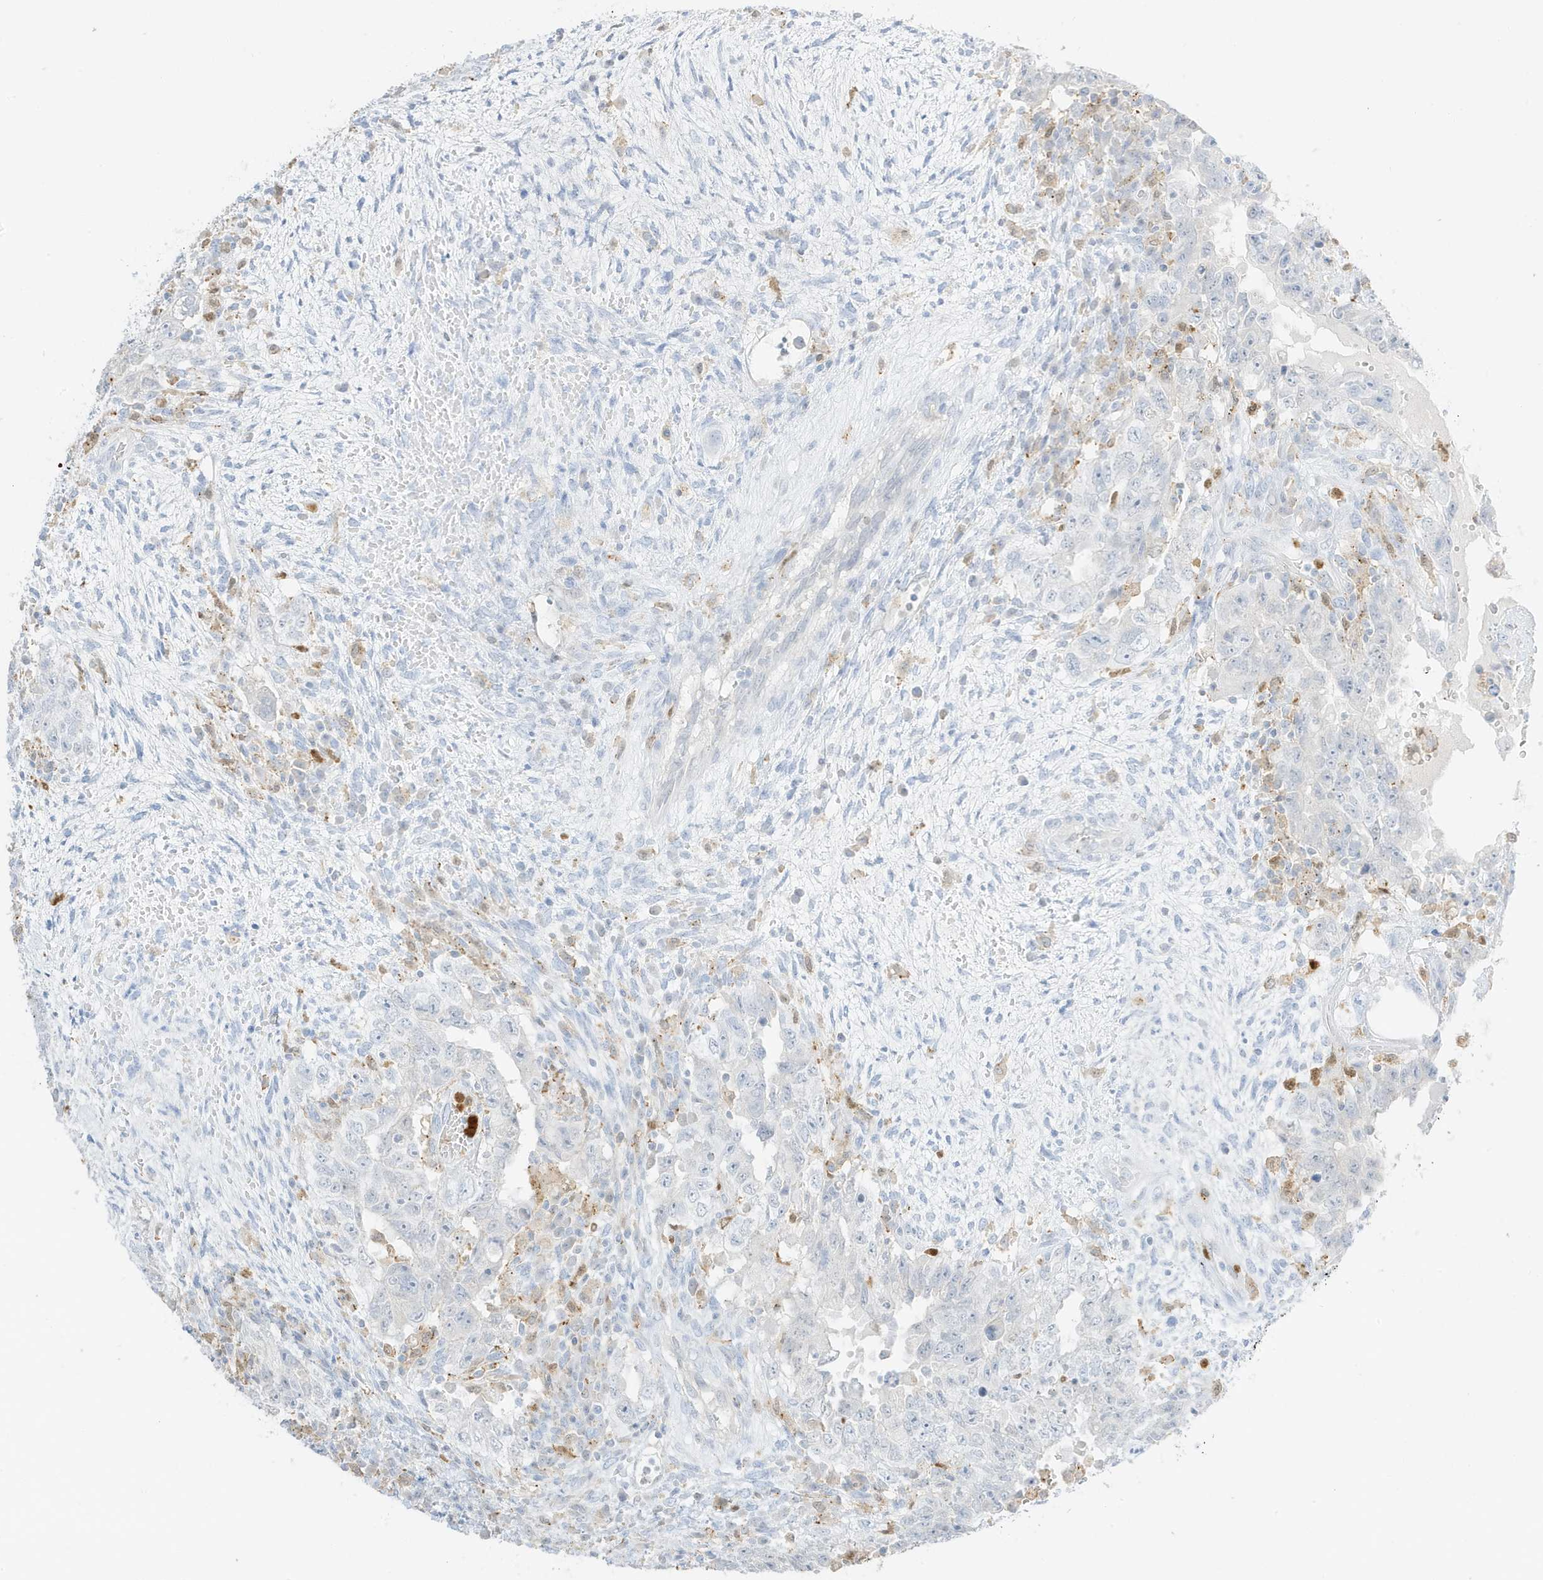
{"staining": {"intensity": "negative", "quantity": "none", "location": "none"}, "tissue": "testis cancer", "cell_type": "Tumor cells", "image_type": "cancer", "snomed": [{"axis": "morphology", "description": "Carcinoma, Embryonal, NOS"}, {"axis": "topography", "description": "Testis"}], "caption": "Tumor cells show no significant protein staining in embryonal carcinoma (testis).", "gene": "GCA", "patient": {"sex": "male", "age": 26}}